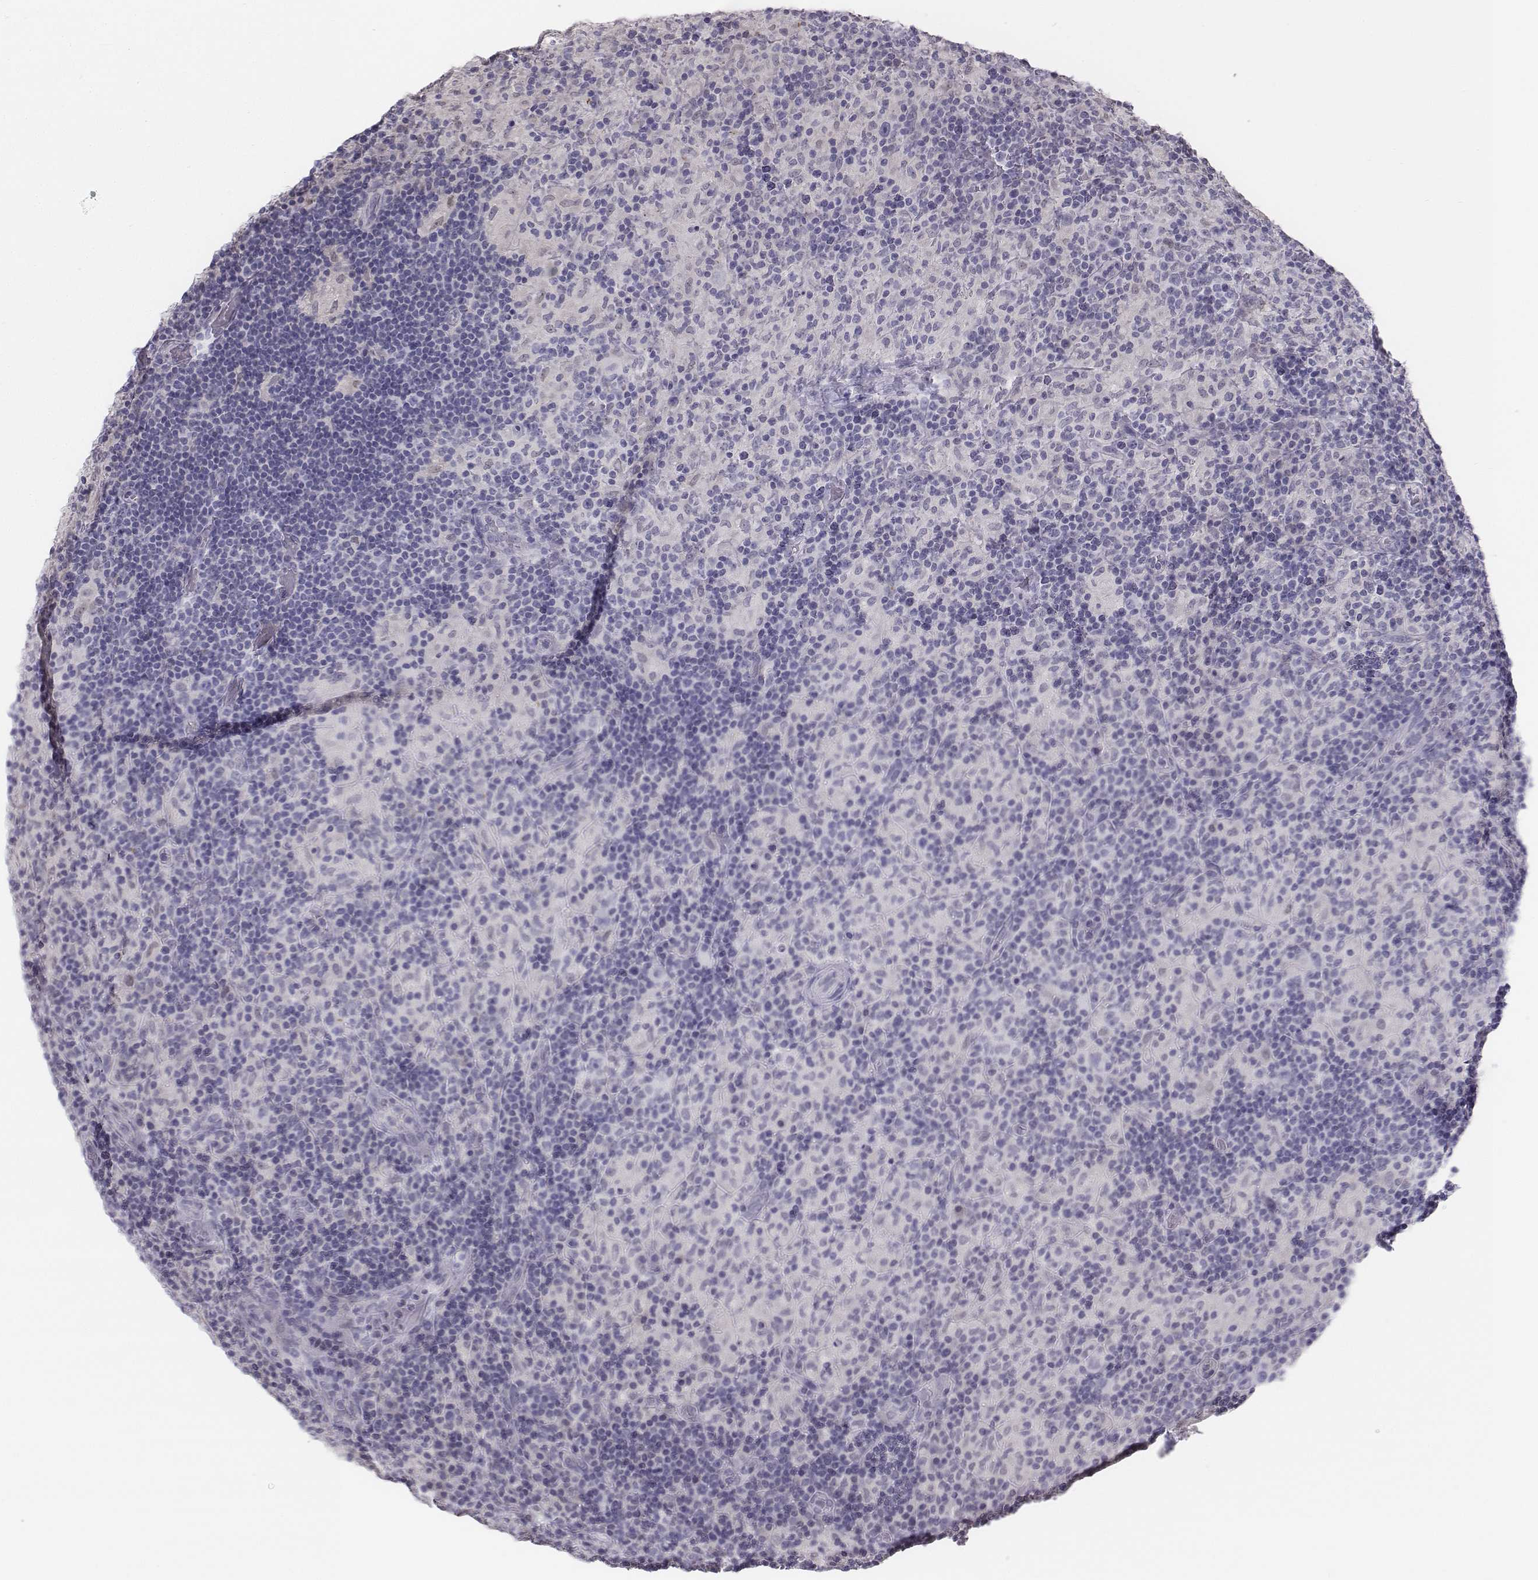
{"staining": {"intensity": "negative", "quantity": "none", "location": "none"}, "tissue": "lymphoma", "cell_type": "Tumor cells", "image_type": "cancer", "snomed": [{"axis": "morphology", "description": "Hodgkin's disease, NOS"}, {"axis": "topography", "description": "Lymph node"}], "caption": "Immunohistochemistry histopathology image of neoplastic tissue: human lymphoma stained with DAB shows no significant protein expression in tumor cells.", "gene": "PENK", "patient": {"sex": "male", "age": 70}}